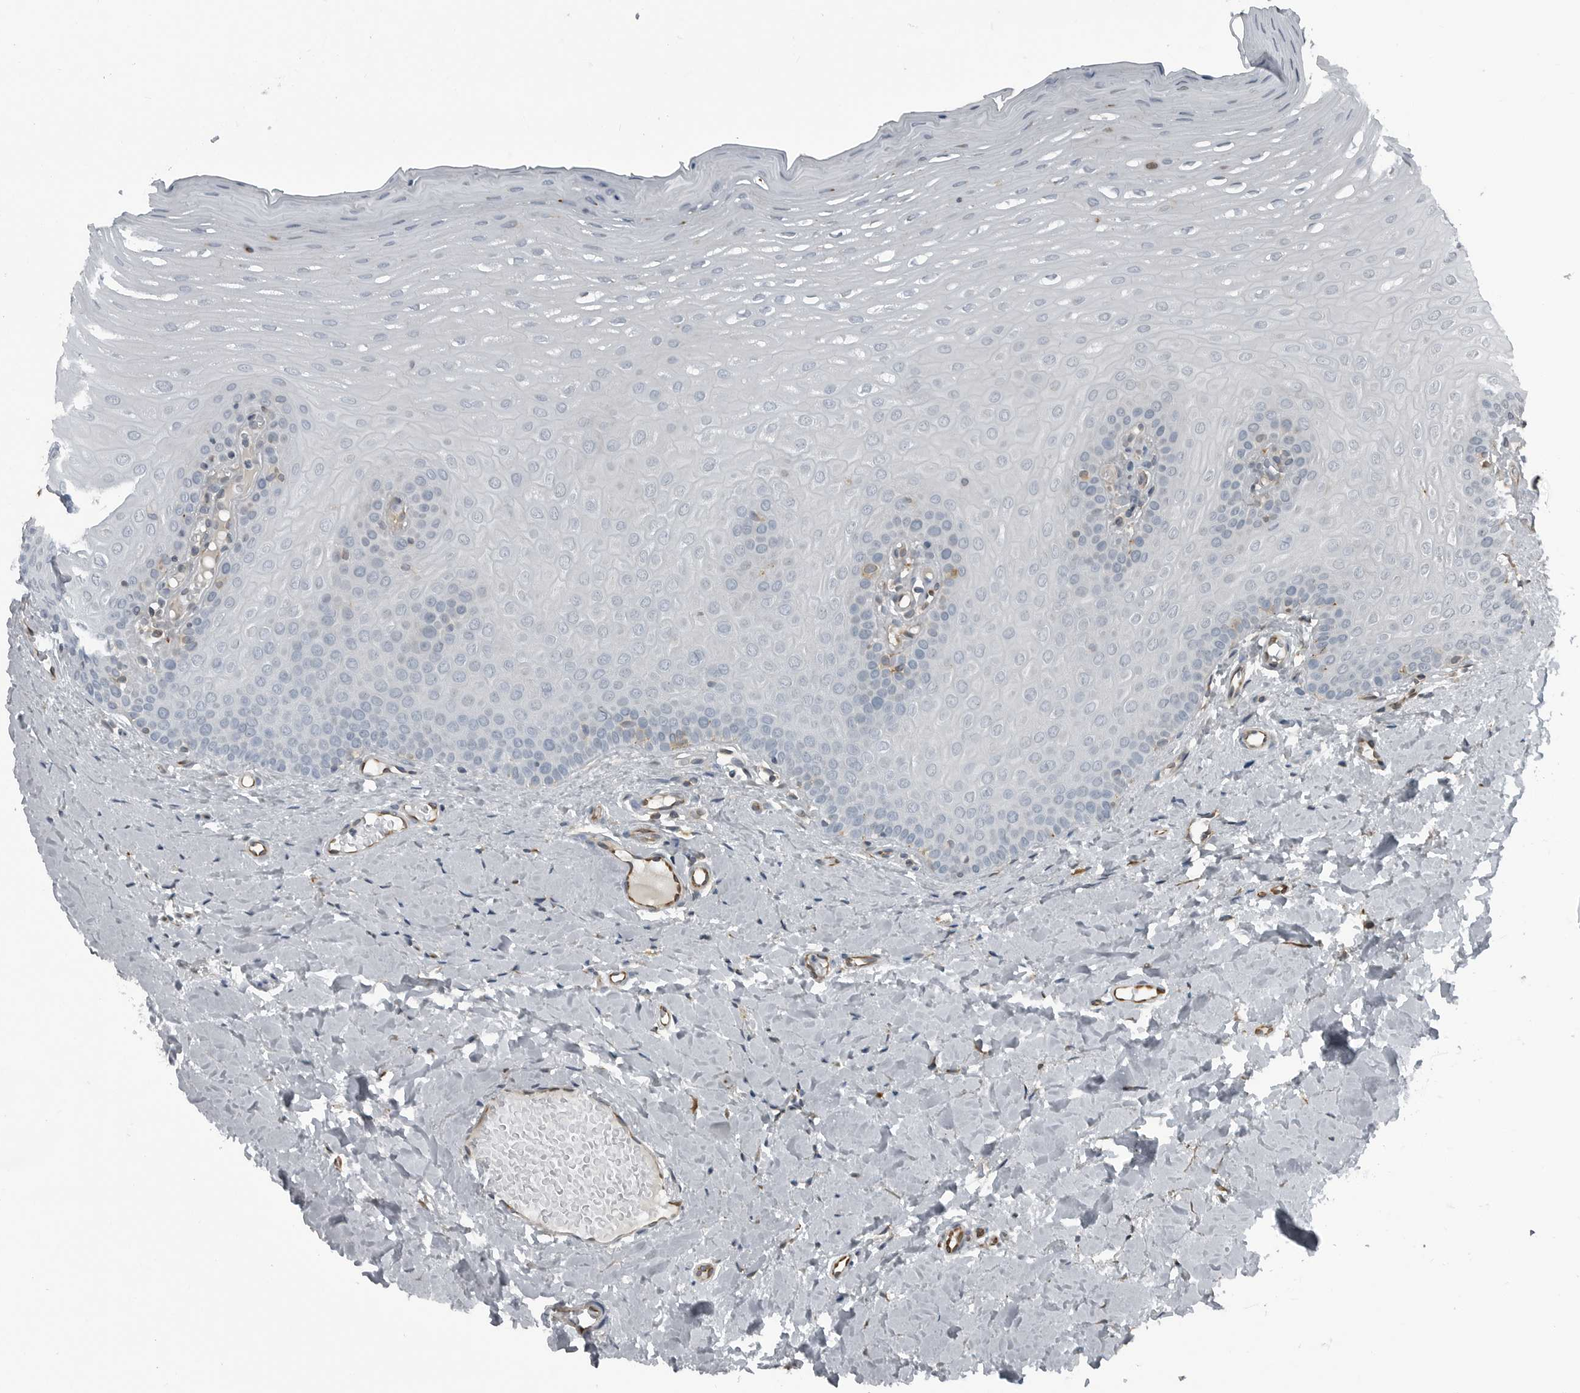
{"staining": {"intensity": "negative", "quantity": "none", "location": "none"}, "tissue": "oral mucosa", "cell_type": "Squamous epithelial cells", "image_type": "normal", "snomed": [{"axis": "morphology", "description": "Normal tissue, NOS"}, {"axis": "topography", "description": "Oral tissue"}], "caption": "Immunohistochemistry image of normal oral mucosa: oral mucosa stained with DAB (3,3'-diaminobenzidine) shows no significant protein expression in squamous epithelial cells. (Stains: DAB IHC with hematoxylin counter stain, Microscopy: brightfield microscopy at high magnification).", "gene": "GAK", "patient": {"sex": "female", "age": 39}}